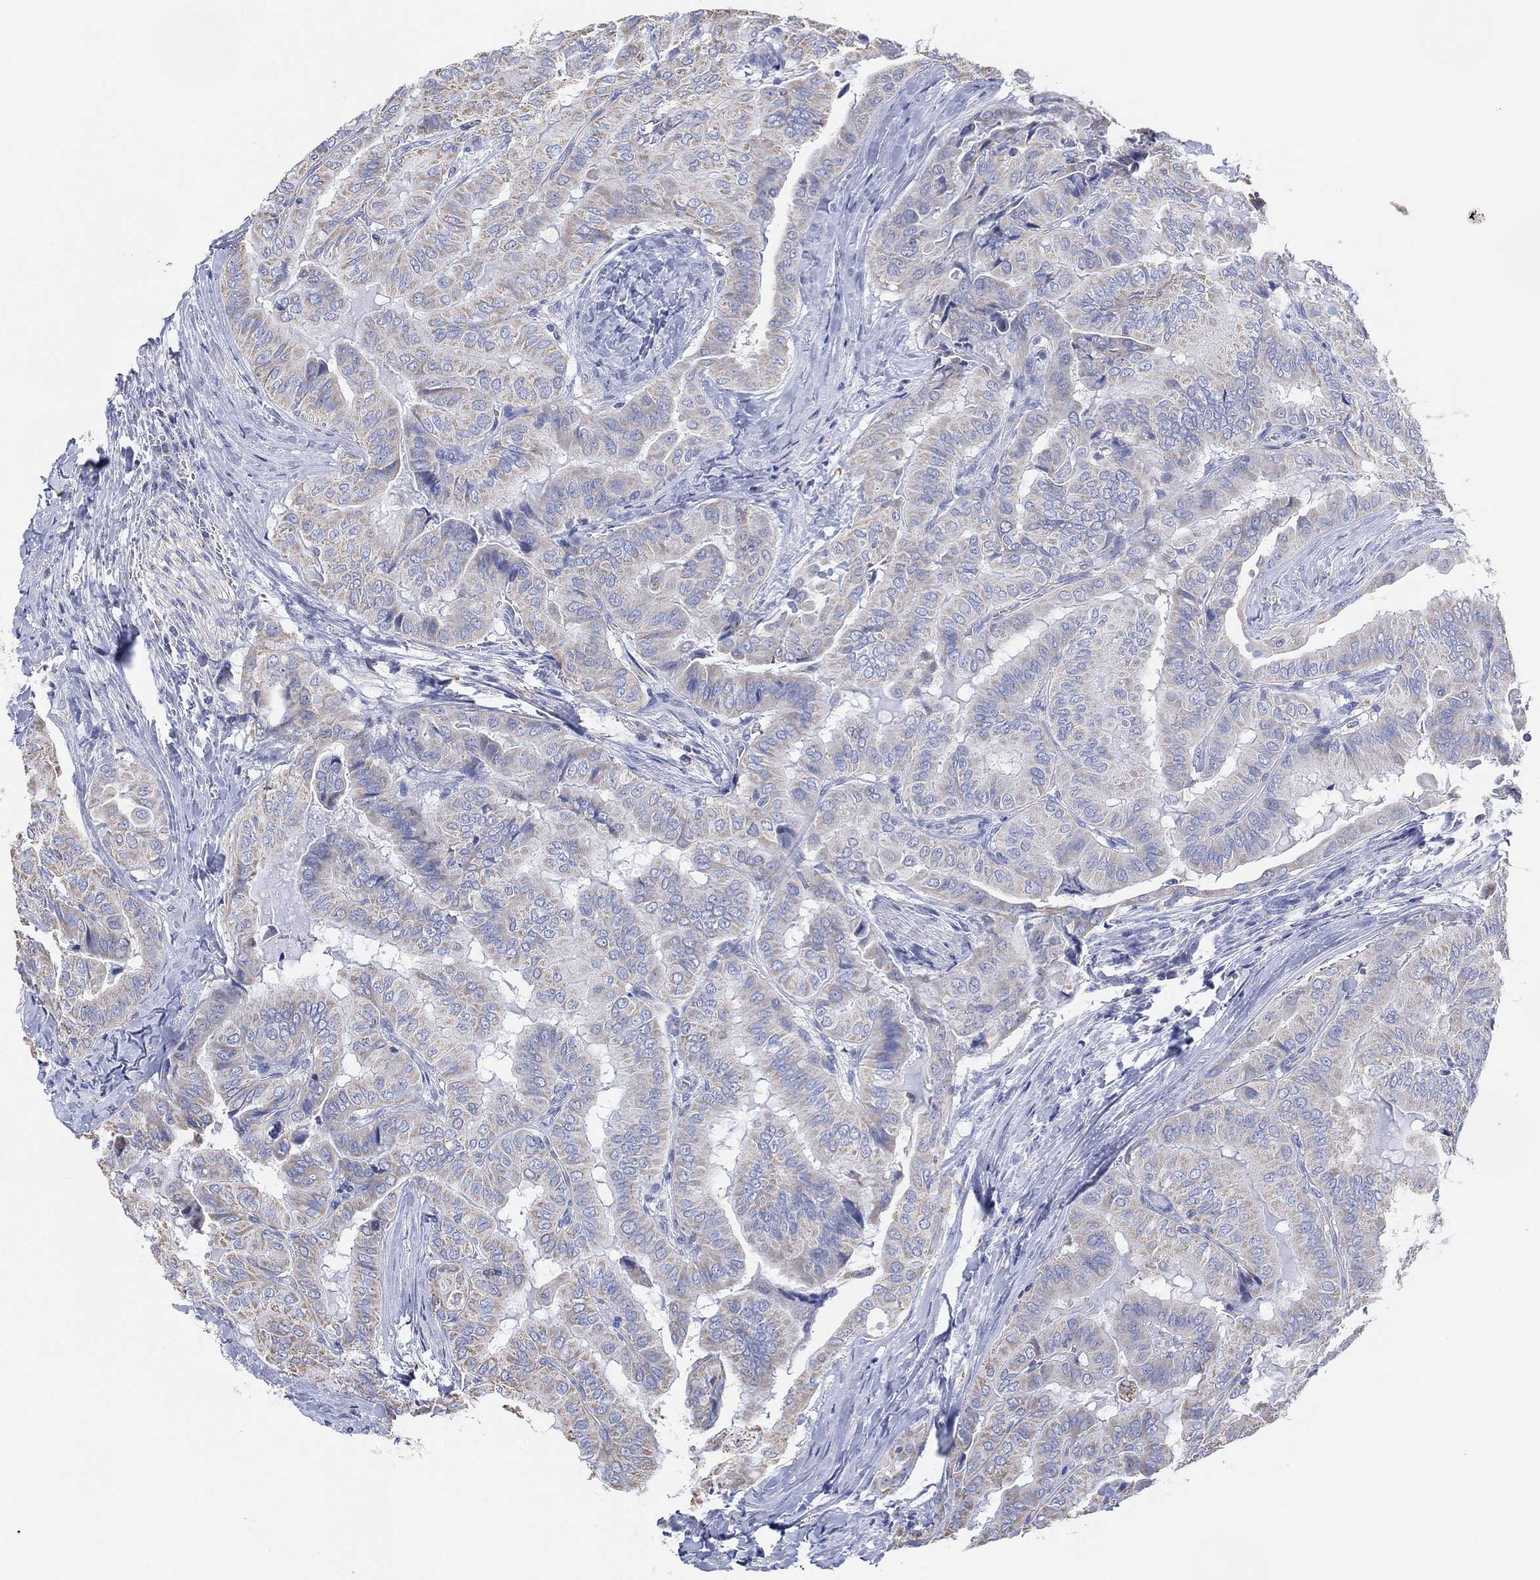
{"staining": {"intensity": "negative", "quantity": "none", "location": "none"}, "tissue": "thyroid cancer", "cell_type": "Tumor cells", "image_type": "cancer", "snomed": [{"axis": "morphology", "description": "Papillary adenocarcinoma, NOS"}, {"axis": "topography", "description": "Thyroid gland"}], "caption": "Tumor cells show no significant staining in thyroid papillary adenocarcinoma.", "gene": "CFTR", "patient": {"sex": "female", "age": 68}}